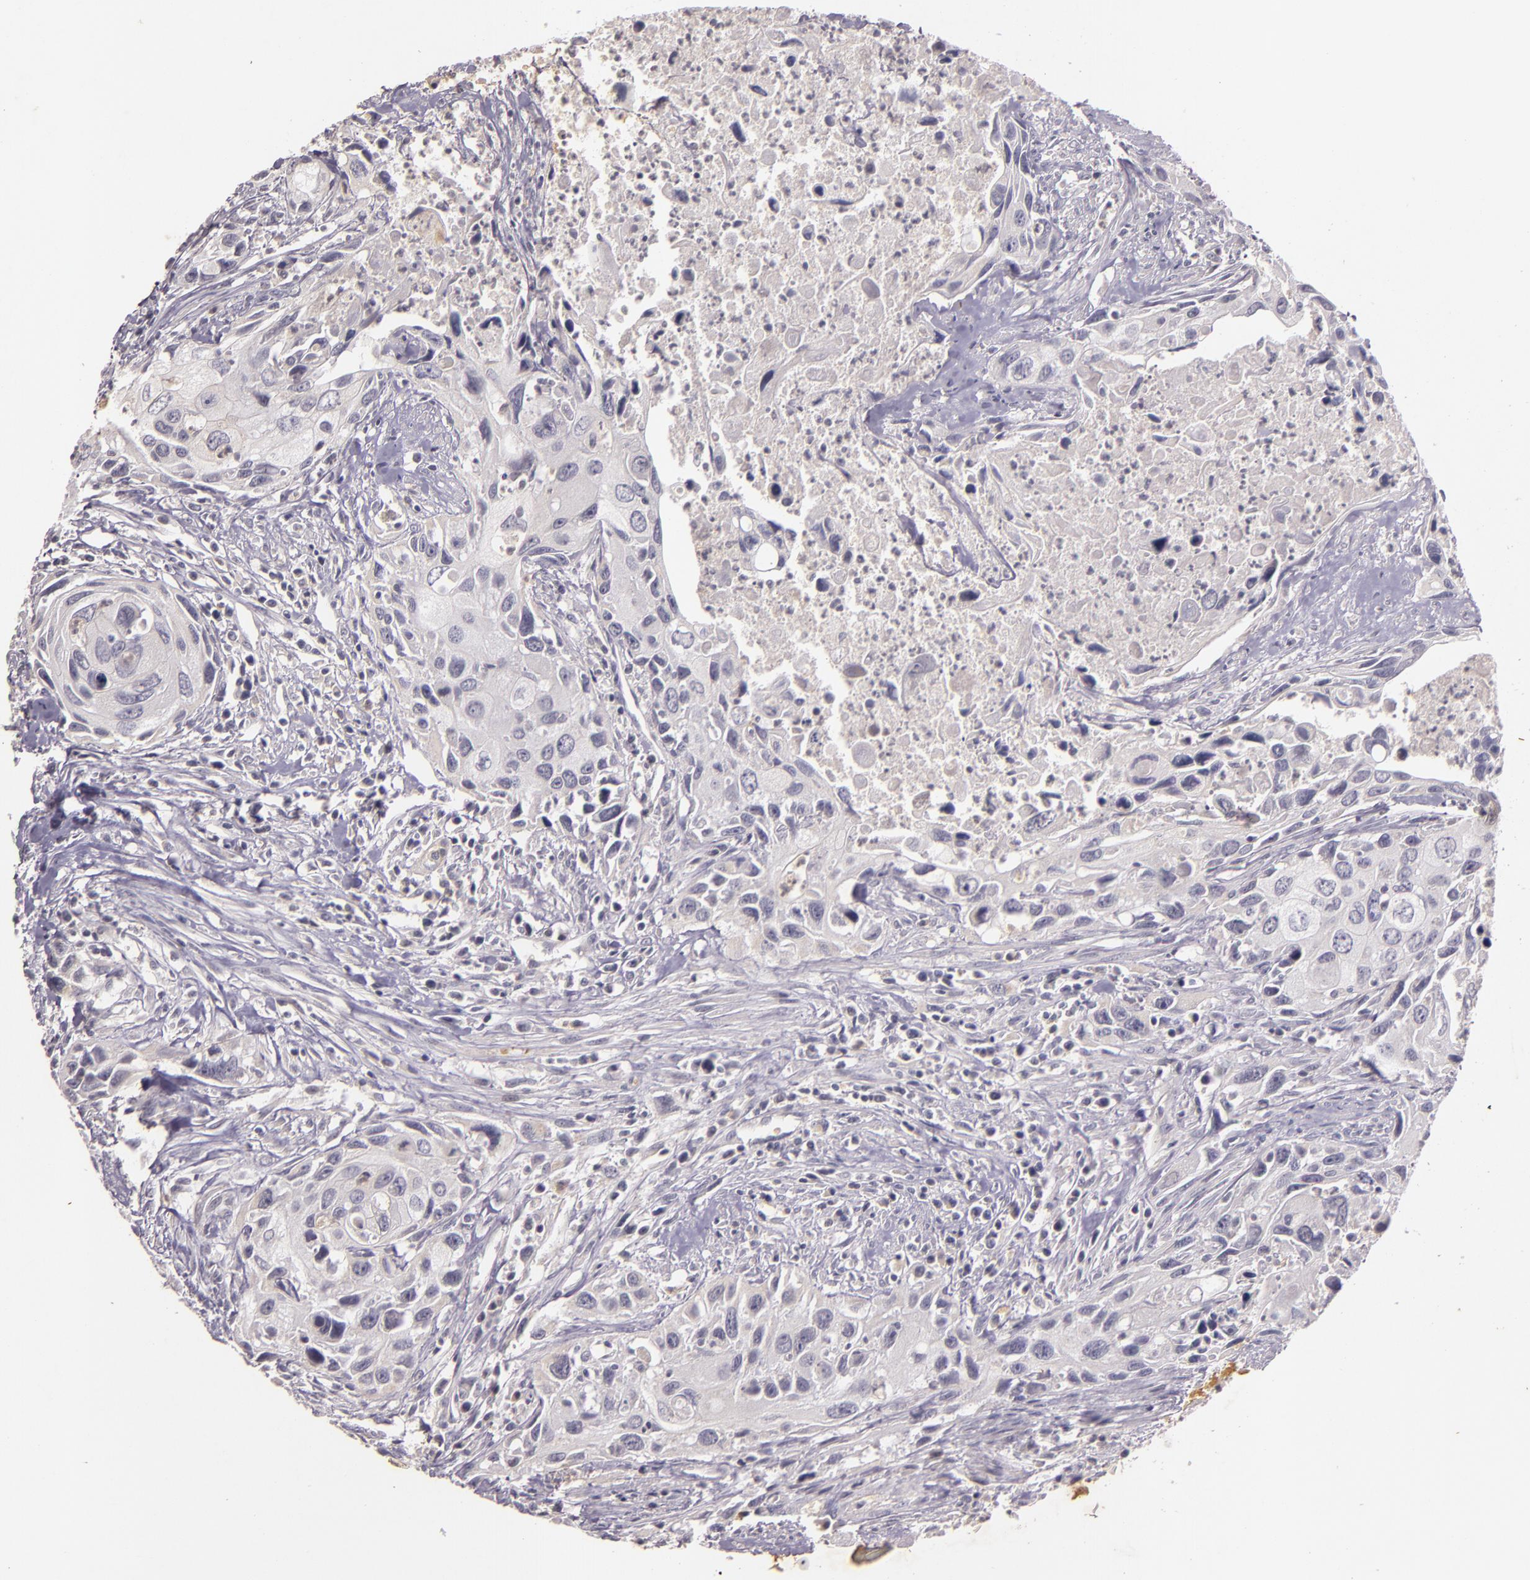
{"staining": {"intensity": "negative", "quantity": "none", "location": "none"}, "tissue": "urothelial cancer", "cell_type": "Tumor cells", "image_type": "cancer", "snomed": [{"axis": "morphology", "description": "Urothelial carcinoma, High grade"}, {"axis": "topography", "description": "Urinary bladder"}], "caption": "Protein analysis of urothelial cancer displays no significant staining in tumor cells. Brightfield microscopy of immunohistochemistry stained with DAB (brown) and hematoxylin (blue), captured at high magnification.", "gene": "TFF1", "patient": {"sex": "male", "age": 71}}